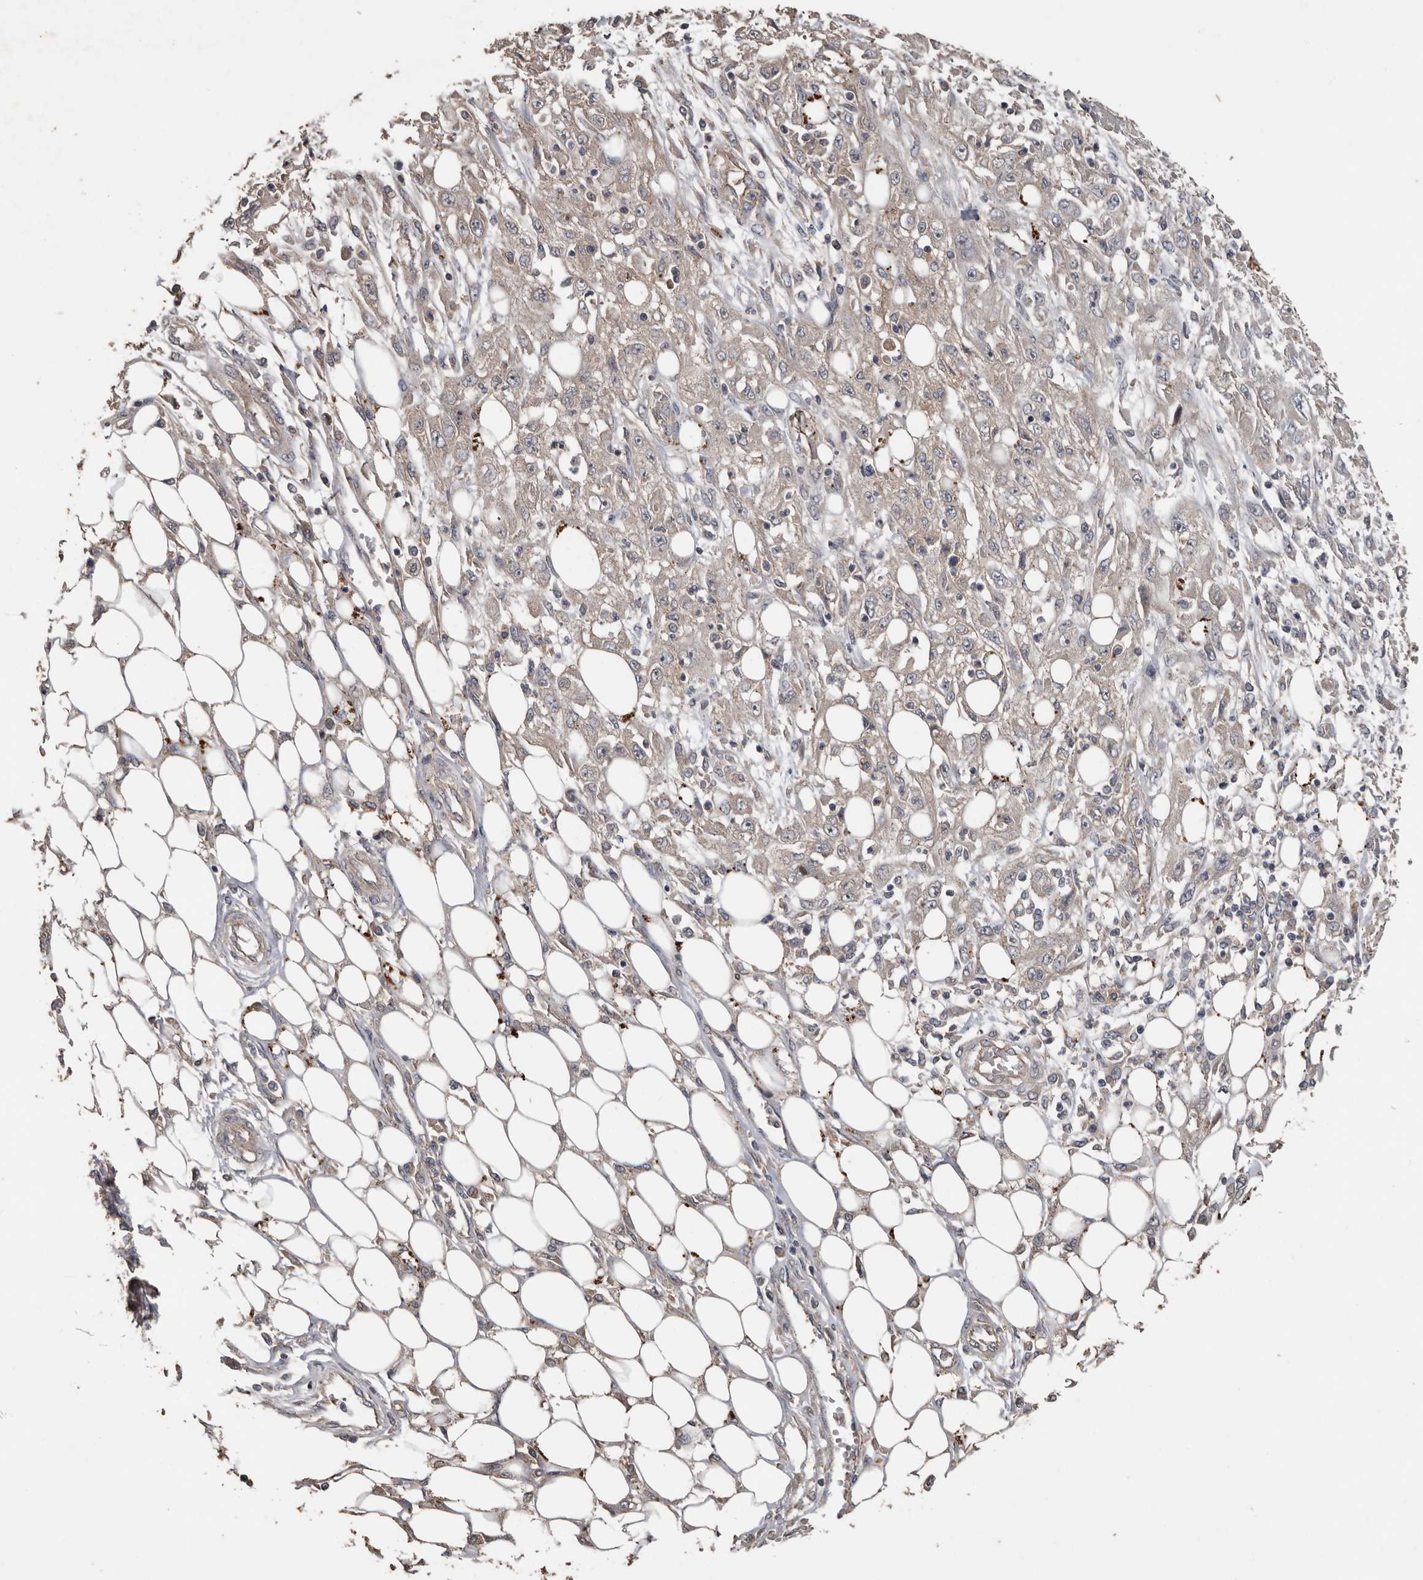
{"staining": {"intensity": "negative", "quantity": "none", "location": "none"}, "tissue": "skin cancer", "cell_type": "Tumor cells", "image_type": "cancer", "snomed": [{"axis": "morphology", "description": "Squamous cell carcinoma, NOS"}, {"axis": "morphology", "description": "Squamous cell carcinoma, metastatic, NOS"}, {"axis": "topography", "description": "Skin"}, {"axis": "topography", "description": "Lymph node"}], "caption": "Image shows no significant protein positivity in tumor cells of skin cancer (metastatic squamous cell carcinoma).", "gene": "HYAL4", "patient": {"sex": "male", "age": 75}}